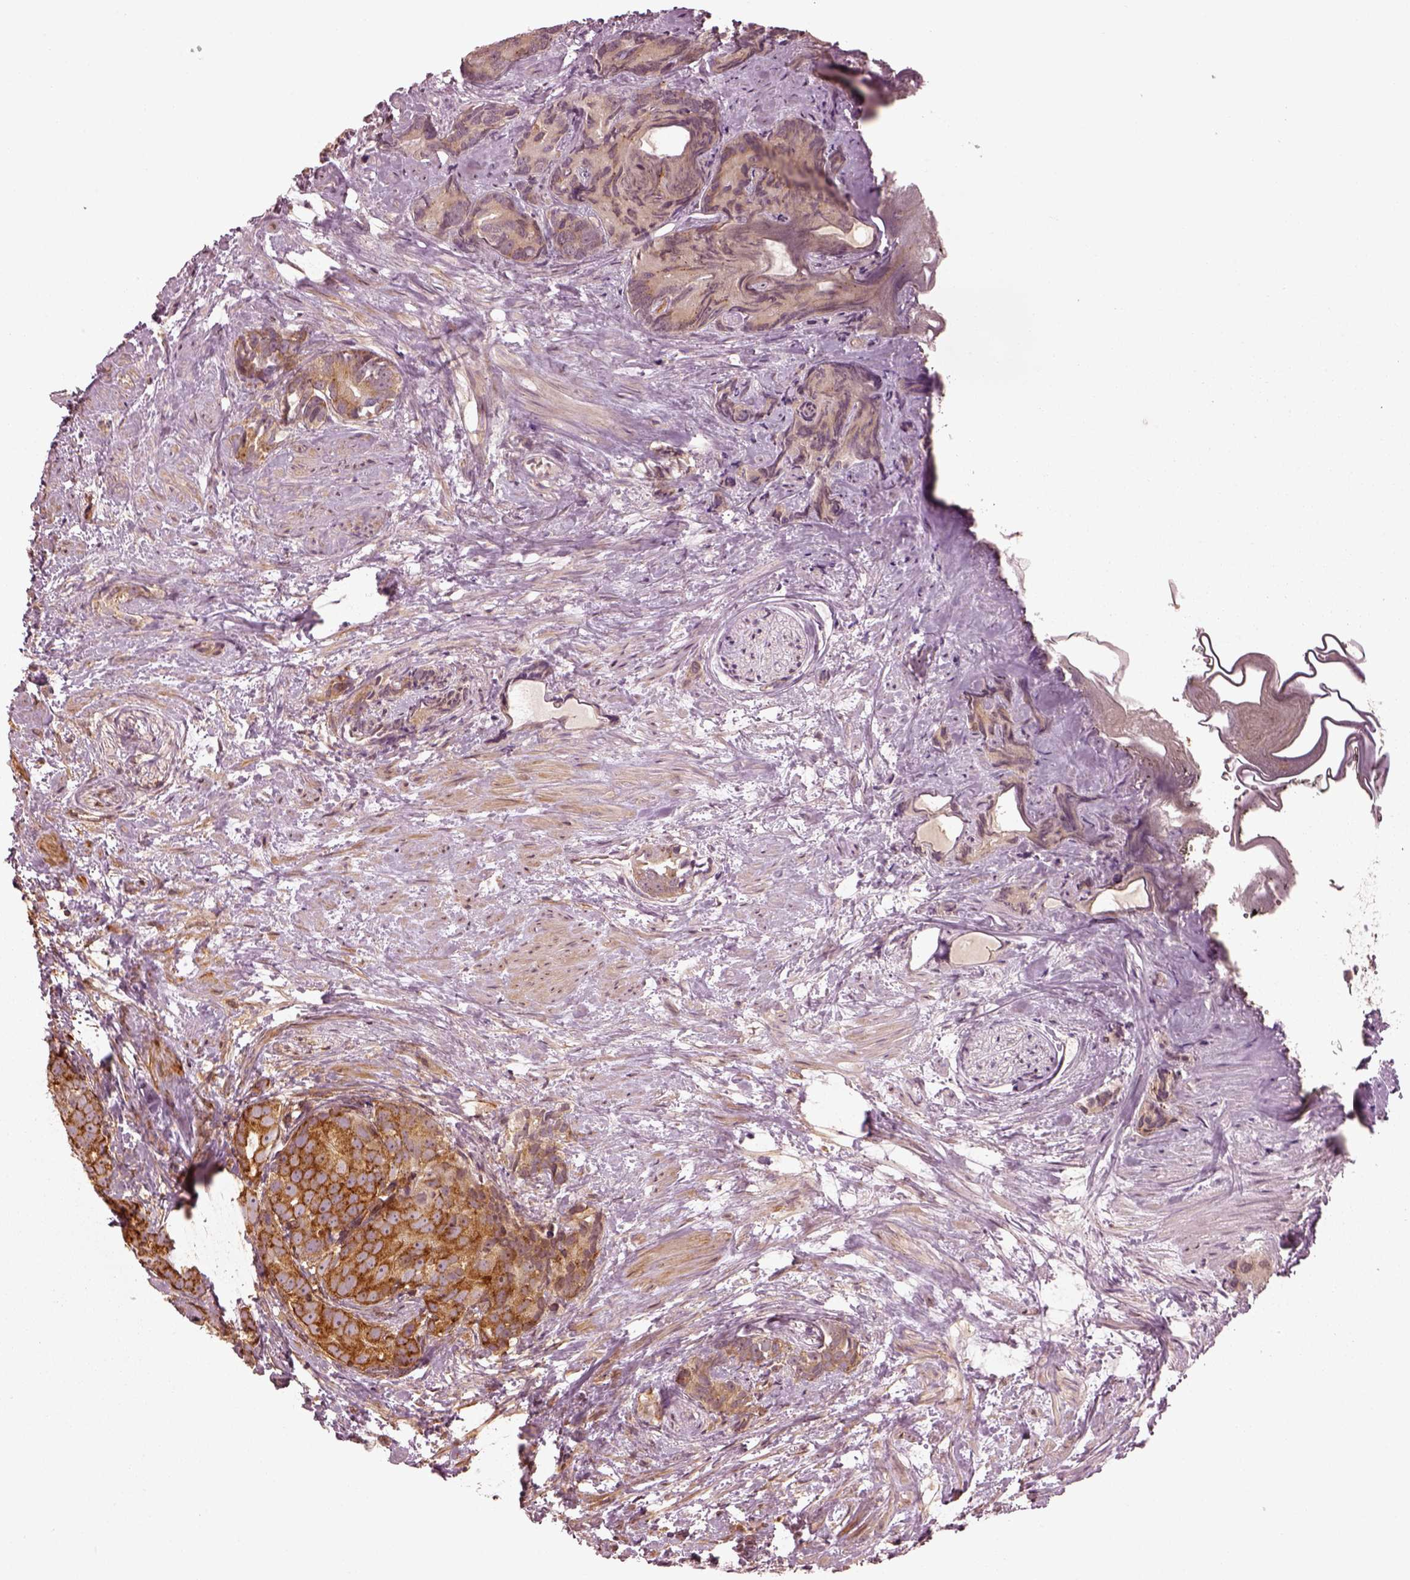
{"staining": {"intensity": "moderate", "quantity": ">75%", "location": "cytoplasmic/membranous"}, "tissue": "prostate cancer", "cell_type": "Tumor cells", "image_type": "cancer", "snomed": [{"axis": "morphology", "description": "Adenocarcinoma, High grade"}, {"axis": "topography", "description": "Prostate"}], "caption": "This histopathology image shows immunohistochemistry staining of high-grade adenocarcinoma (prostate), with medium moderate cytoplasmic/membranous expression in about >75% of tumor cells.", "gene": "LSM14A", "patient": {"sex": "male", "age": 90}}